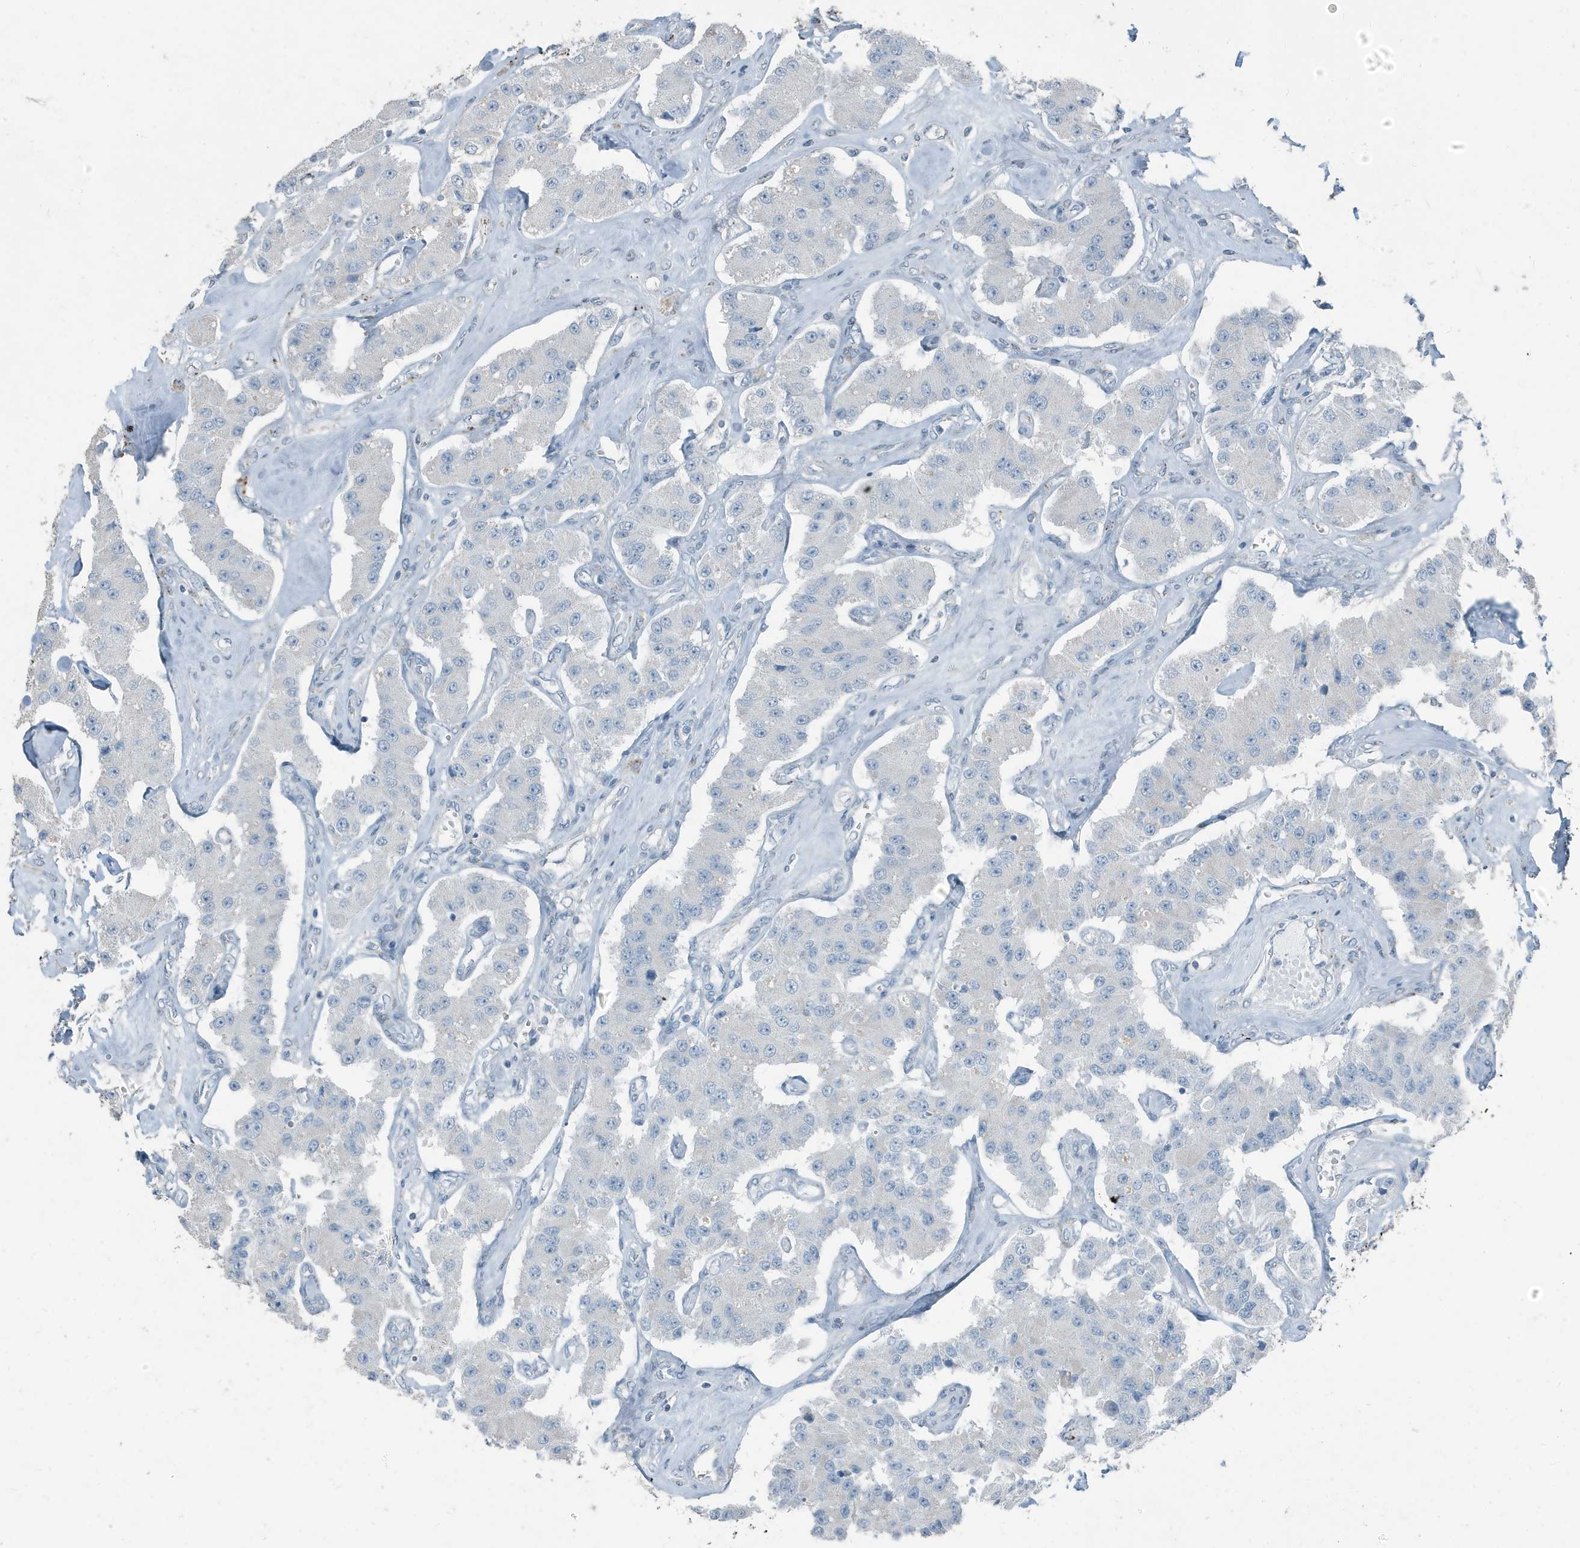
{"staining": {"intensity": "negative", "quantity": "none", "location": "none"}, "tissue": "carcinoid", "cell_type": "Tumor cells", "image_type": "cancer", "snomed": [{"axis": "morphology", "description": "Carcinoid, malignant, NOS"}, {"axis": "topography", "description": "Pancreas"}], "caption": "An image of malignant carcinoid stained for a protein exhibits no brown staining in tumor cells.", "gene": "FAM162A", "patient": {"sex": "male", "age": 41}}